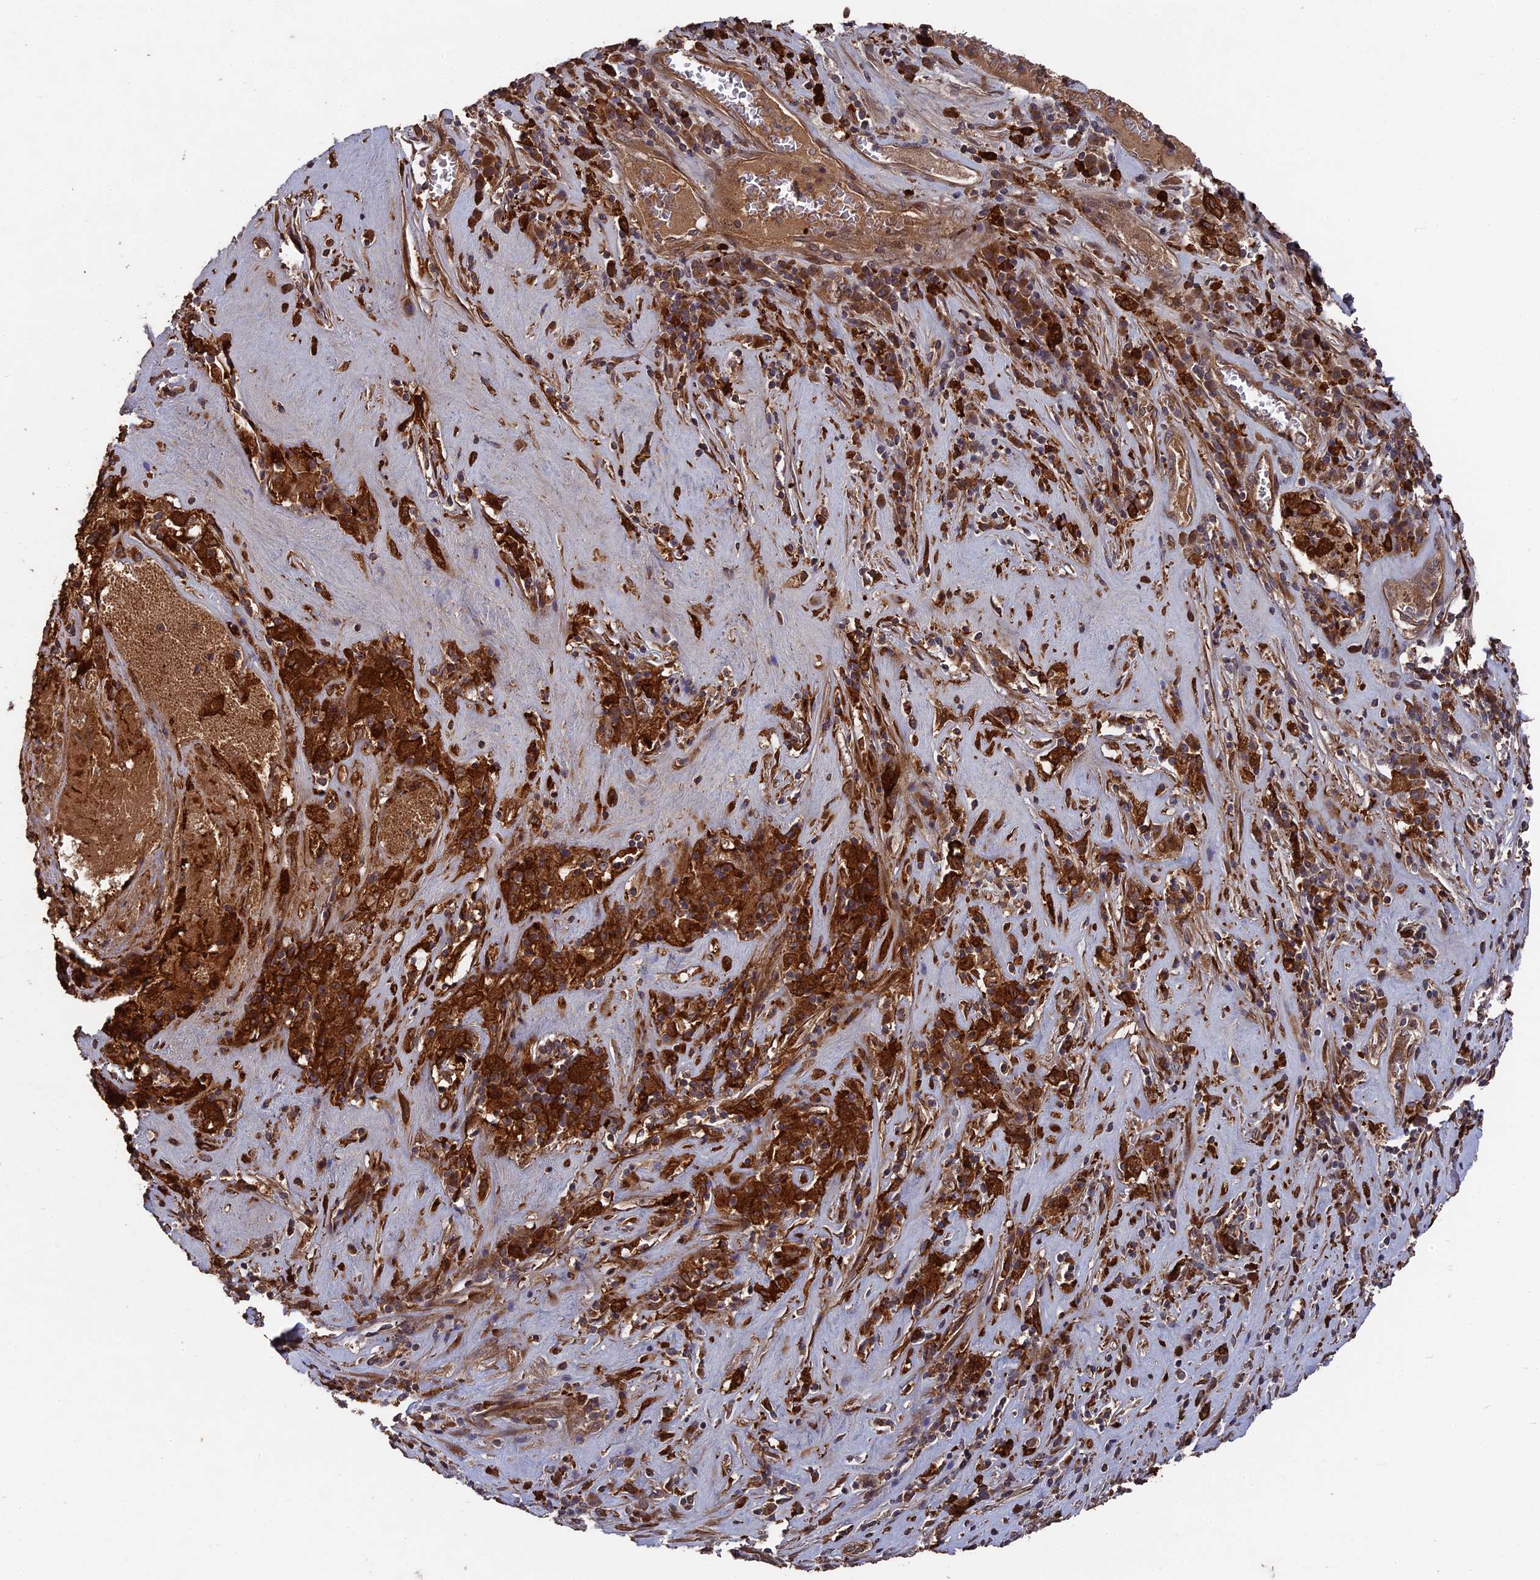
{"staining": {"intensity": "strong", "quantity": ">75%", "location": "cytoplasmic/membranous"}, "tissue": "pancreatic cancer", "cell_type": "Tumor cells", "image_type": "cancer", "snomed": [{"axis": "morphology", "description": "Adenocarcinoma, NOS"}, {"axis": "topography", "description": "Pancreas"}], "caption": "Protein expression analysis of pancreatic cancer (adenocarcinoma) shows strong cytoplasmic/membranous expression in about >75% of tumor cells.", "gene": "DEF8", "patient": {"sex": "male", "age": 63}}